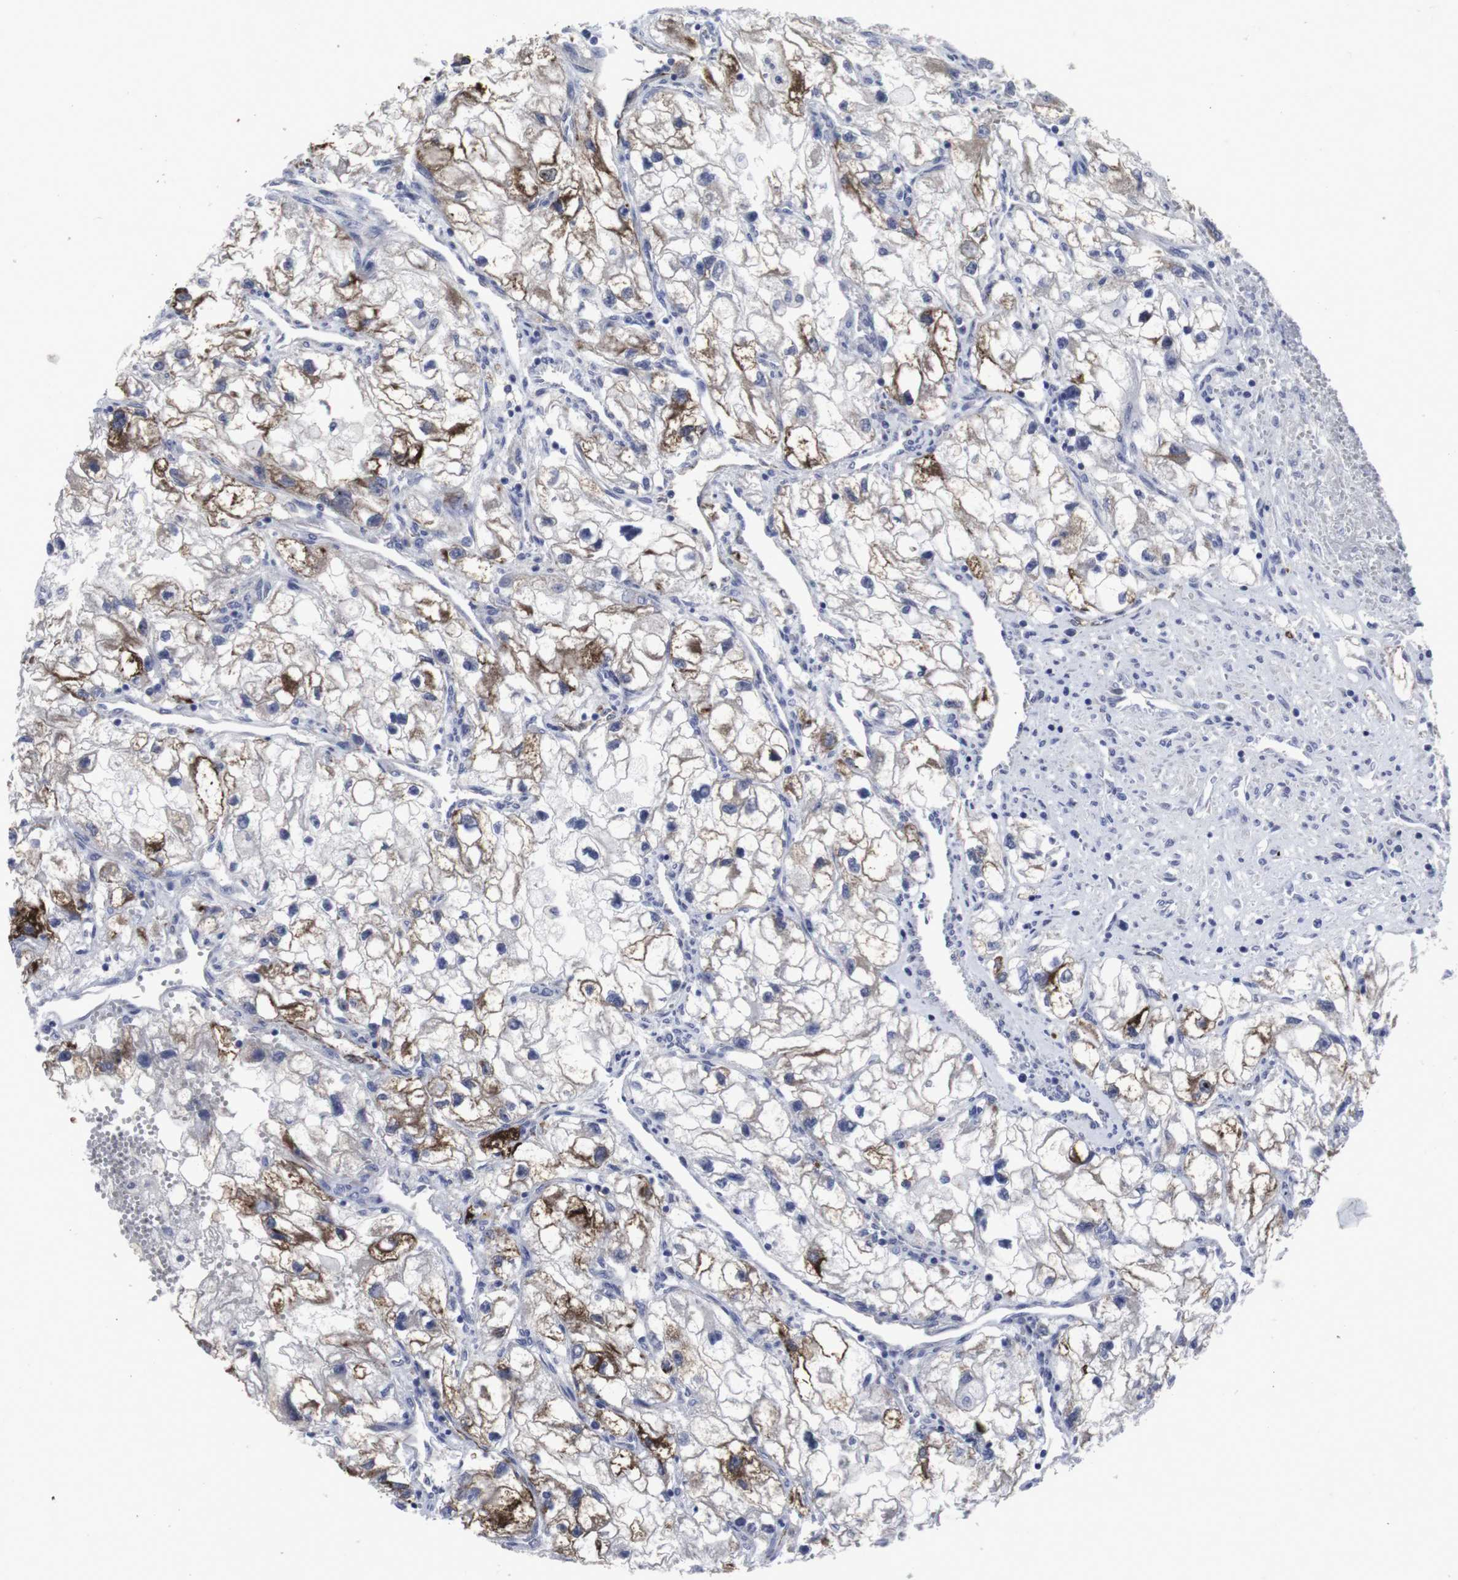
{"staining": {"intensity": "moderate", "quantity": "25%-75%", "location": "cytoplasmic/membranous"}, "tissue": "renal cancer", "cell_type": "Tumor cells", "image_type": "cancer", "snomed": [{"axis": "morphology", "description": "Adenocarcinoma, NOS"}, {"axis": "topography", "description": "Kidney"}], "caption": "Human adenocarcinoma (renal) stained with a protein marker exhibits moderate staining in tumor cells.", "gene": "SNCG", "patient": {"sex": "female", "age": 70}}